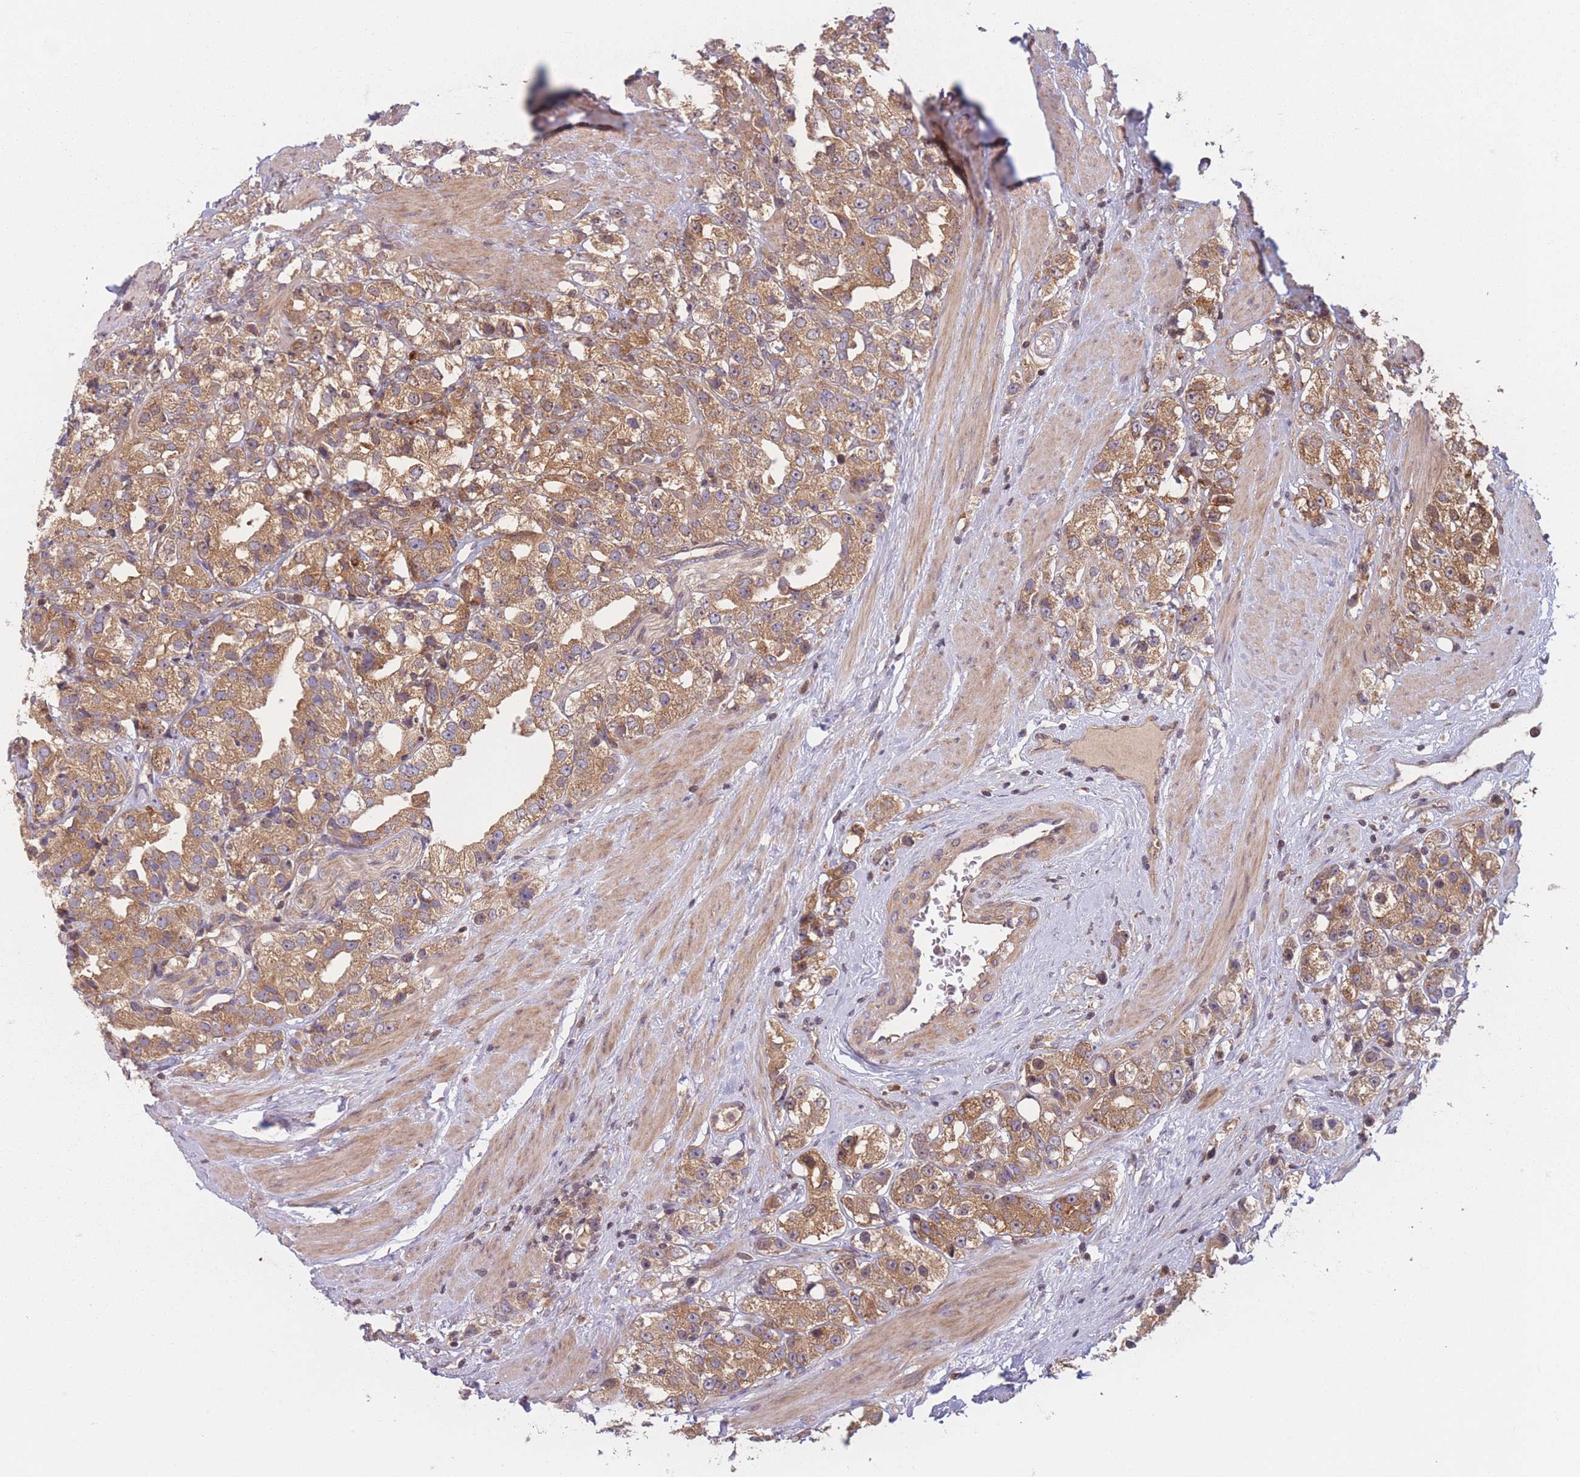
{"staining": {"intensity": "moderate", "quantity": ">75%", "location": "cytoplasmic/membranous"}, "tissue": "prostate cancer", "cell_type": "Tumor cells", "image_type": "cancer", "snomed": [{"axis": "morphology", "description": "Adenocarcinoma, NOS"}, {"axis": "topography", "description": "Prostate"}], "caption": "Adenocarcinoma (prostate) stained with a brown dye demonstrates moderate cytoplasmic/membranous positive positivity in about >75% of tumor cells.", "gene": "WASHC2A", "patient": {"sex": "male", "age": 79}}